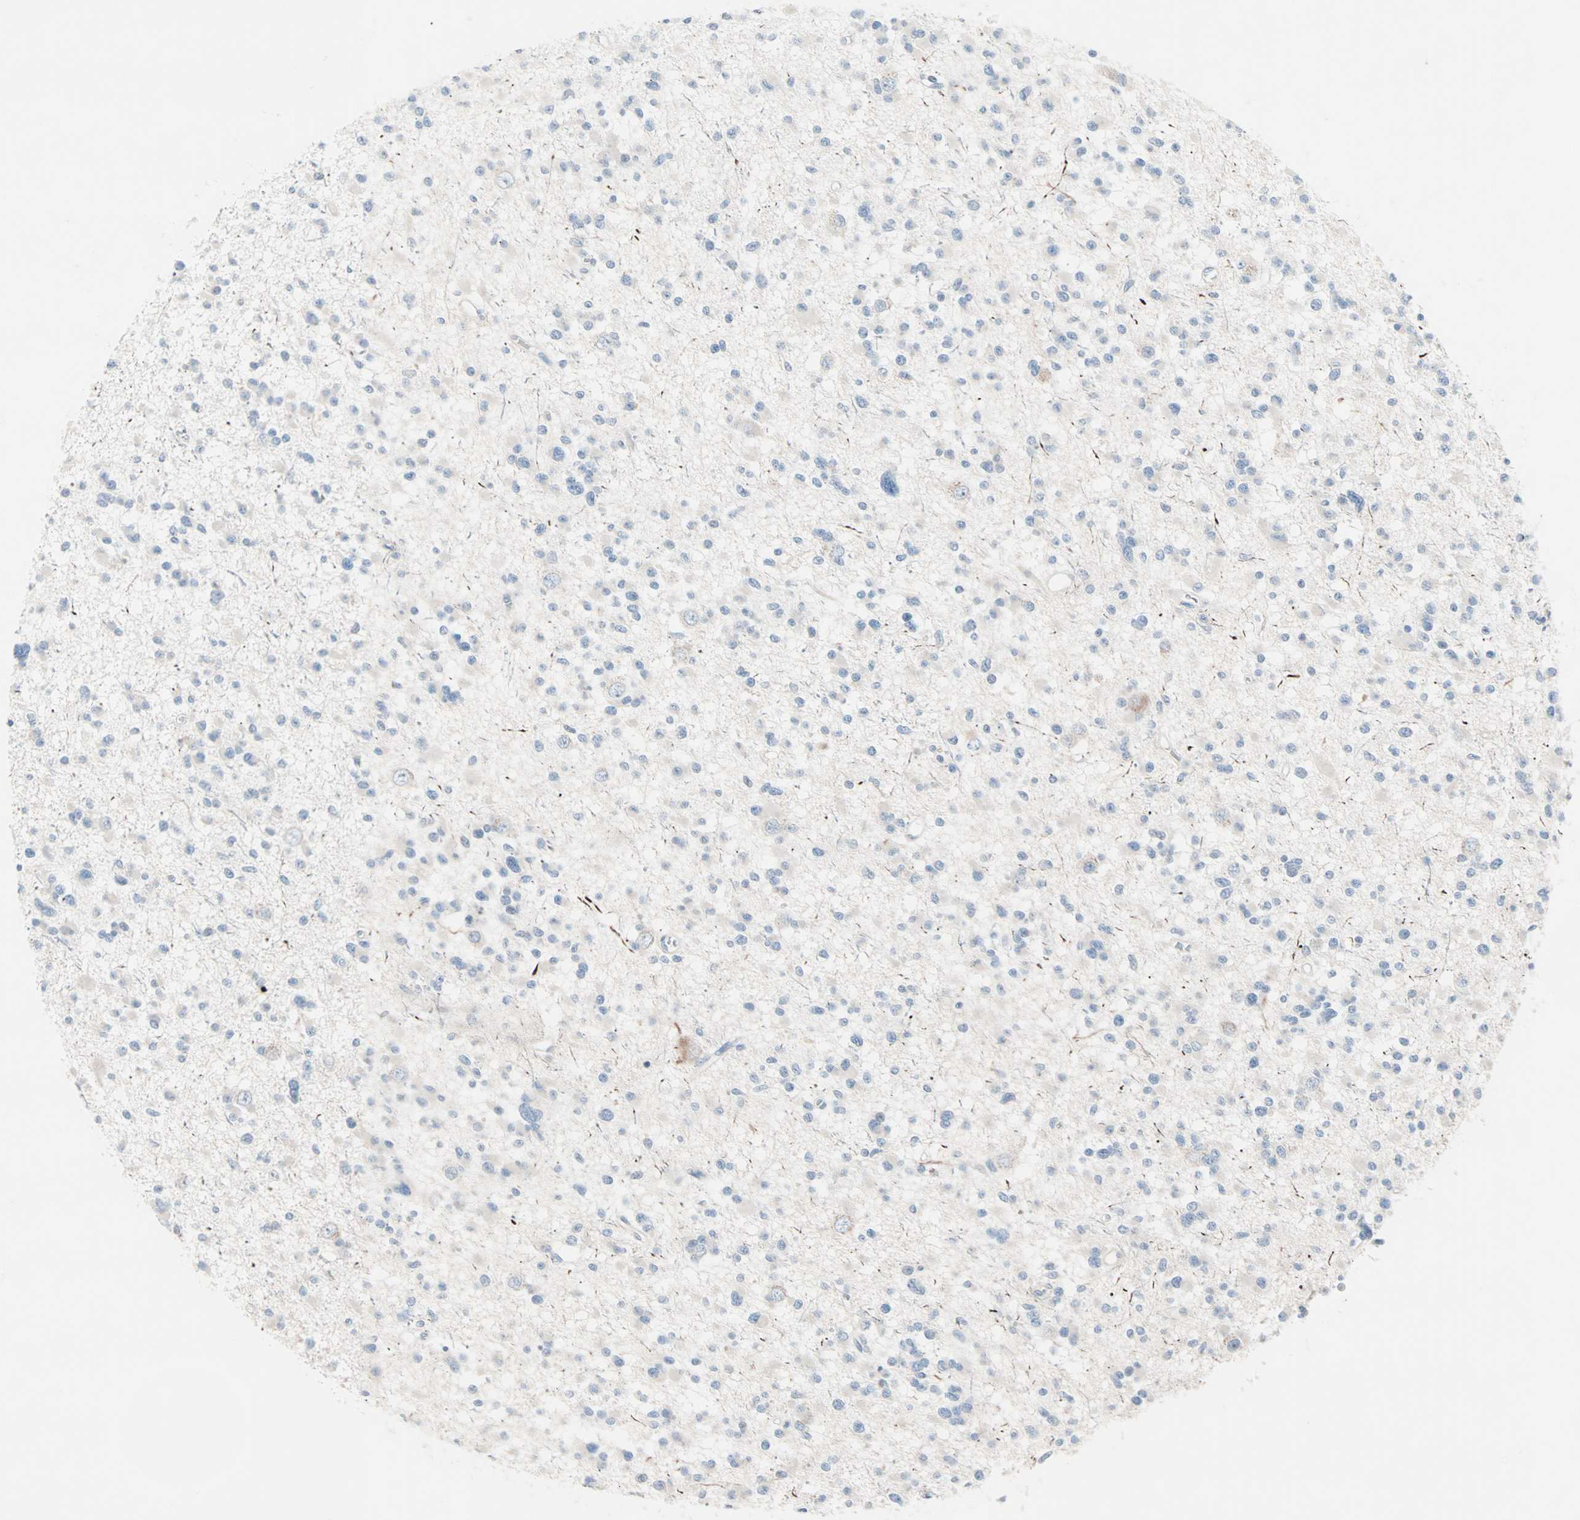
{"staining": {"intensity": "negative", "quantity": "none", "location": "none"}, "tissue": "glioma", "cell_type": "Tumor cells", "image_type": "cancer", "snomed": [{"axis": "morphology", "description": "Glioma, malignant, Low grade"}, {"axis": "topography", "description": "Brain"}], "caption": "Malignant glioma (low-grade) was stained to show a protein in brown. There is no significant positivity in tumor cells.", "gene": "NEFH", "patient": {"sex": "female", "age": 22}}